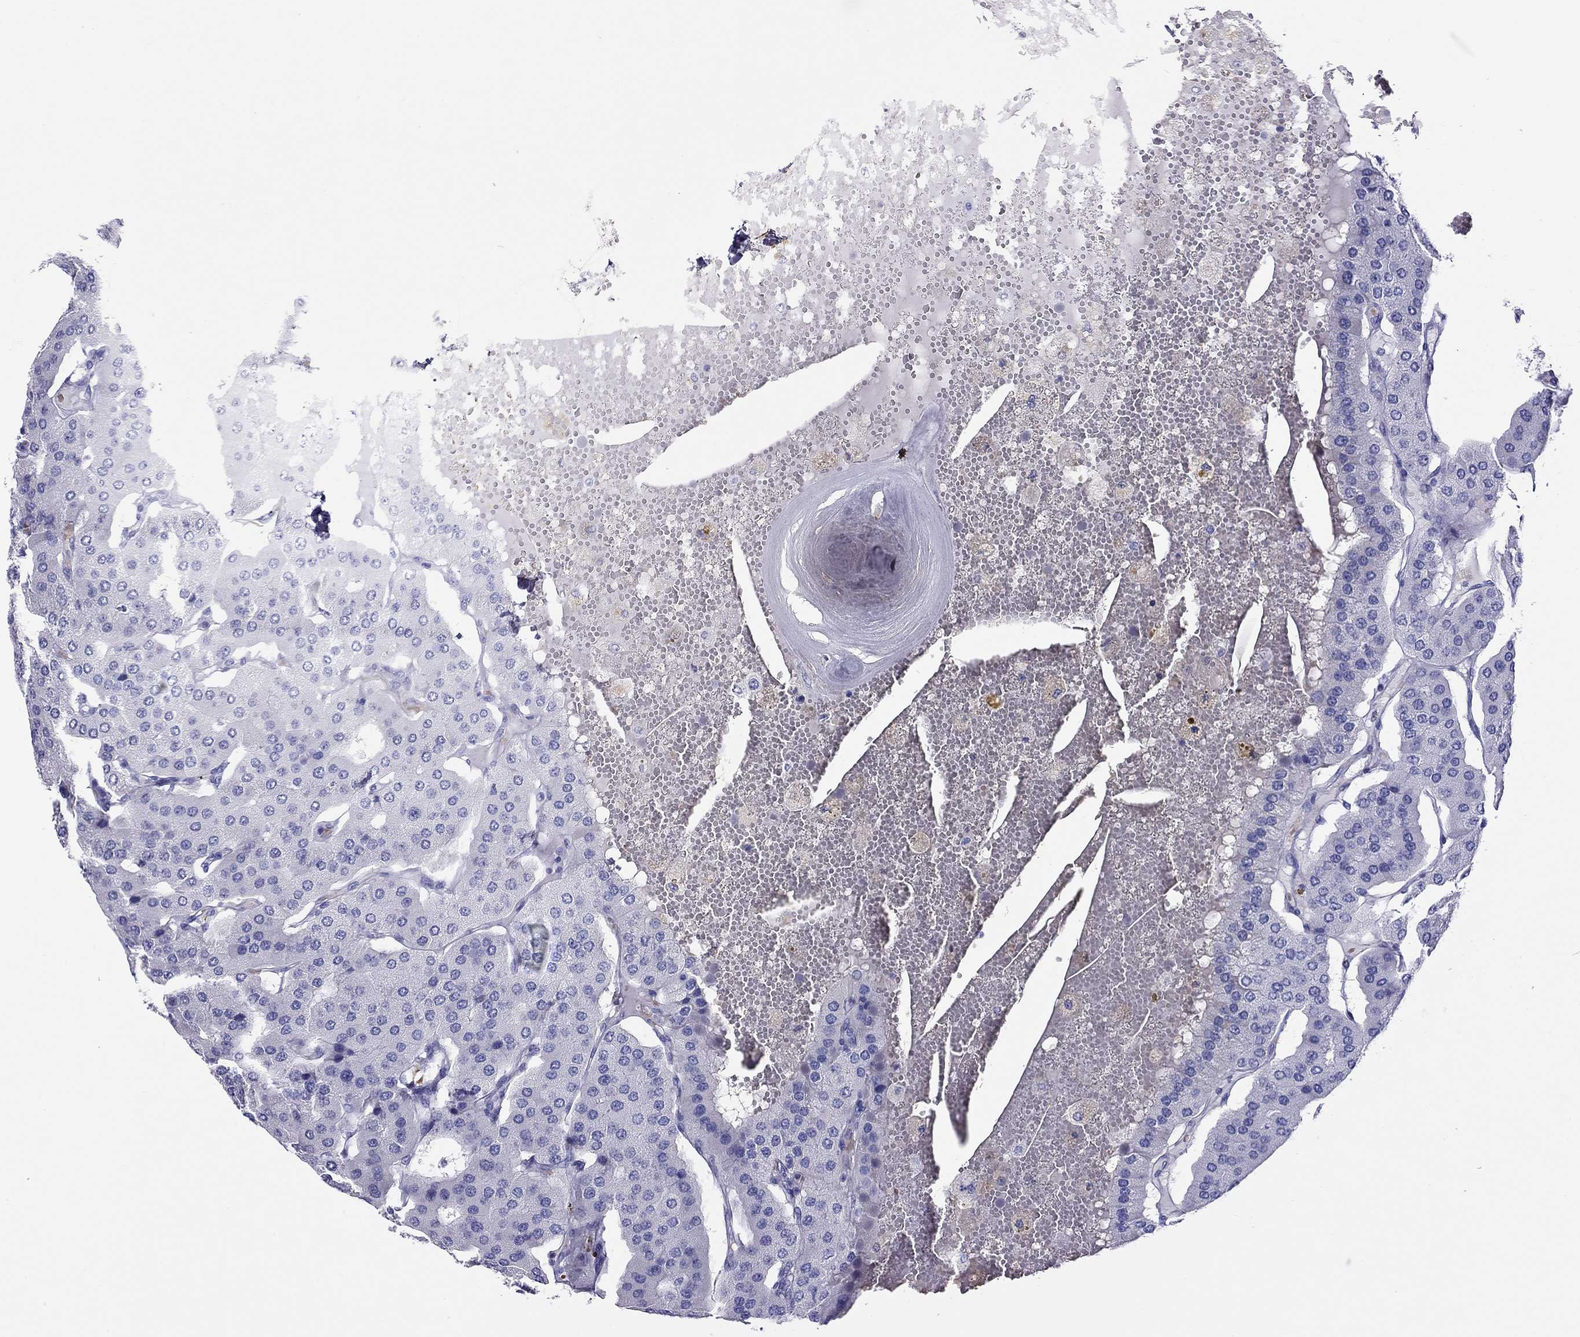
{"staining": {"intensity": "negative", "quantity": "none", "location": "none"}, "tissue": "parathyroid gland", "cell_type": "Glandular cells", "image_type": "normal", "snomed": [{"axis": "morphology", "description": "Normal tissue, NOS"}, {"axis": "morphology", "description": "Adenoma, NOS"}, {"axis": "topography", "description": "Parathyroid gland"}], "caption": "This histopathology image is of benign parathyroid gland stained with IHC to label a protein in brown with the nuclei are counter-stained blue. There is no positivity in glandular cells.", "gene": "PTPRN", "patient": {"sex": "female", "age": 86}}